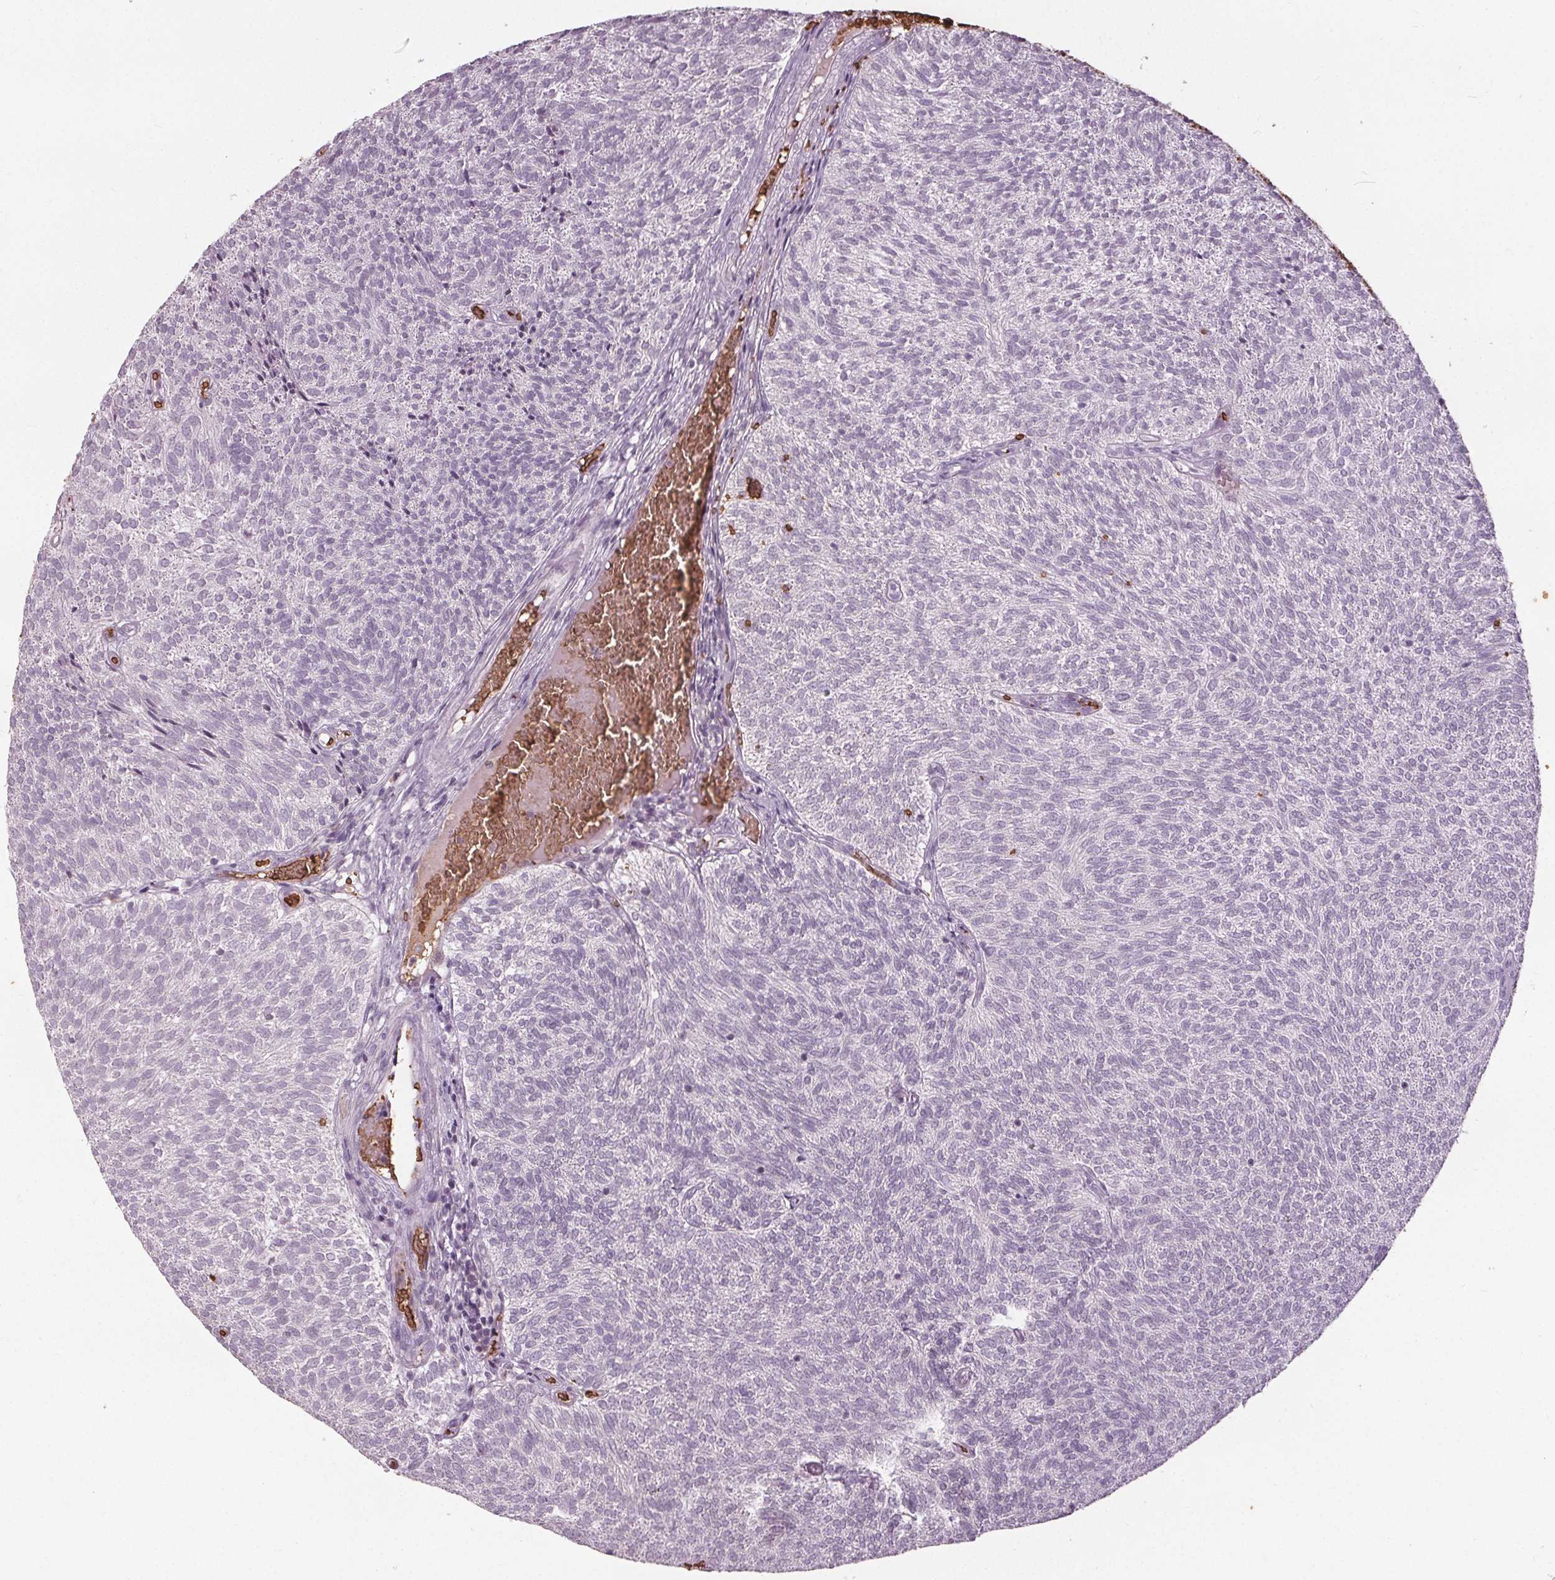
{"staining": {"intensity": "negative", "quantity": "none", "location": "none"}, "tissue": "urothelial cancer", "cell_type": "Tumor cells", "image_type": "cancer", "snomed": [{"axis": "morphology", "description": "Urothelial carcinoma, Low grade"}, {"axis": "topography", "description": "Urinary bladder"}], "caption": "The immunohistochemistry (IHC) micrograph has no significant expression in tumor cells of low-grade urothelial carcinoma tissue. (DAB IHC visualized using brightfield microscopy, high magnification).", "gene": "SLC4A1", "patient": {"sex": "male", "age": 77}}